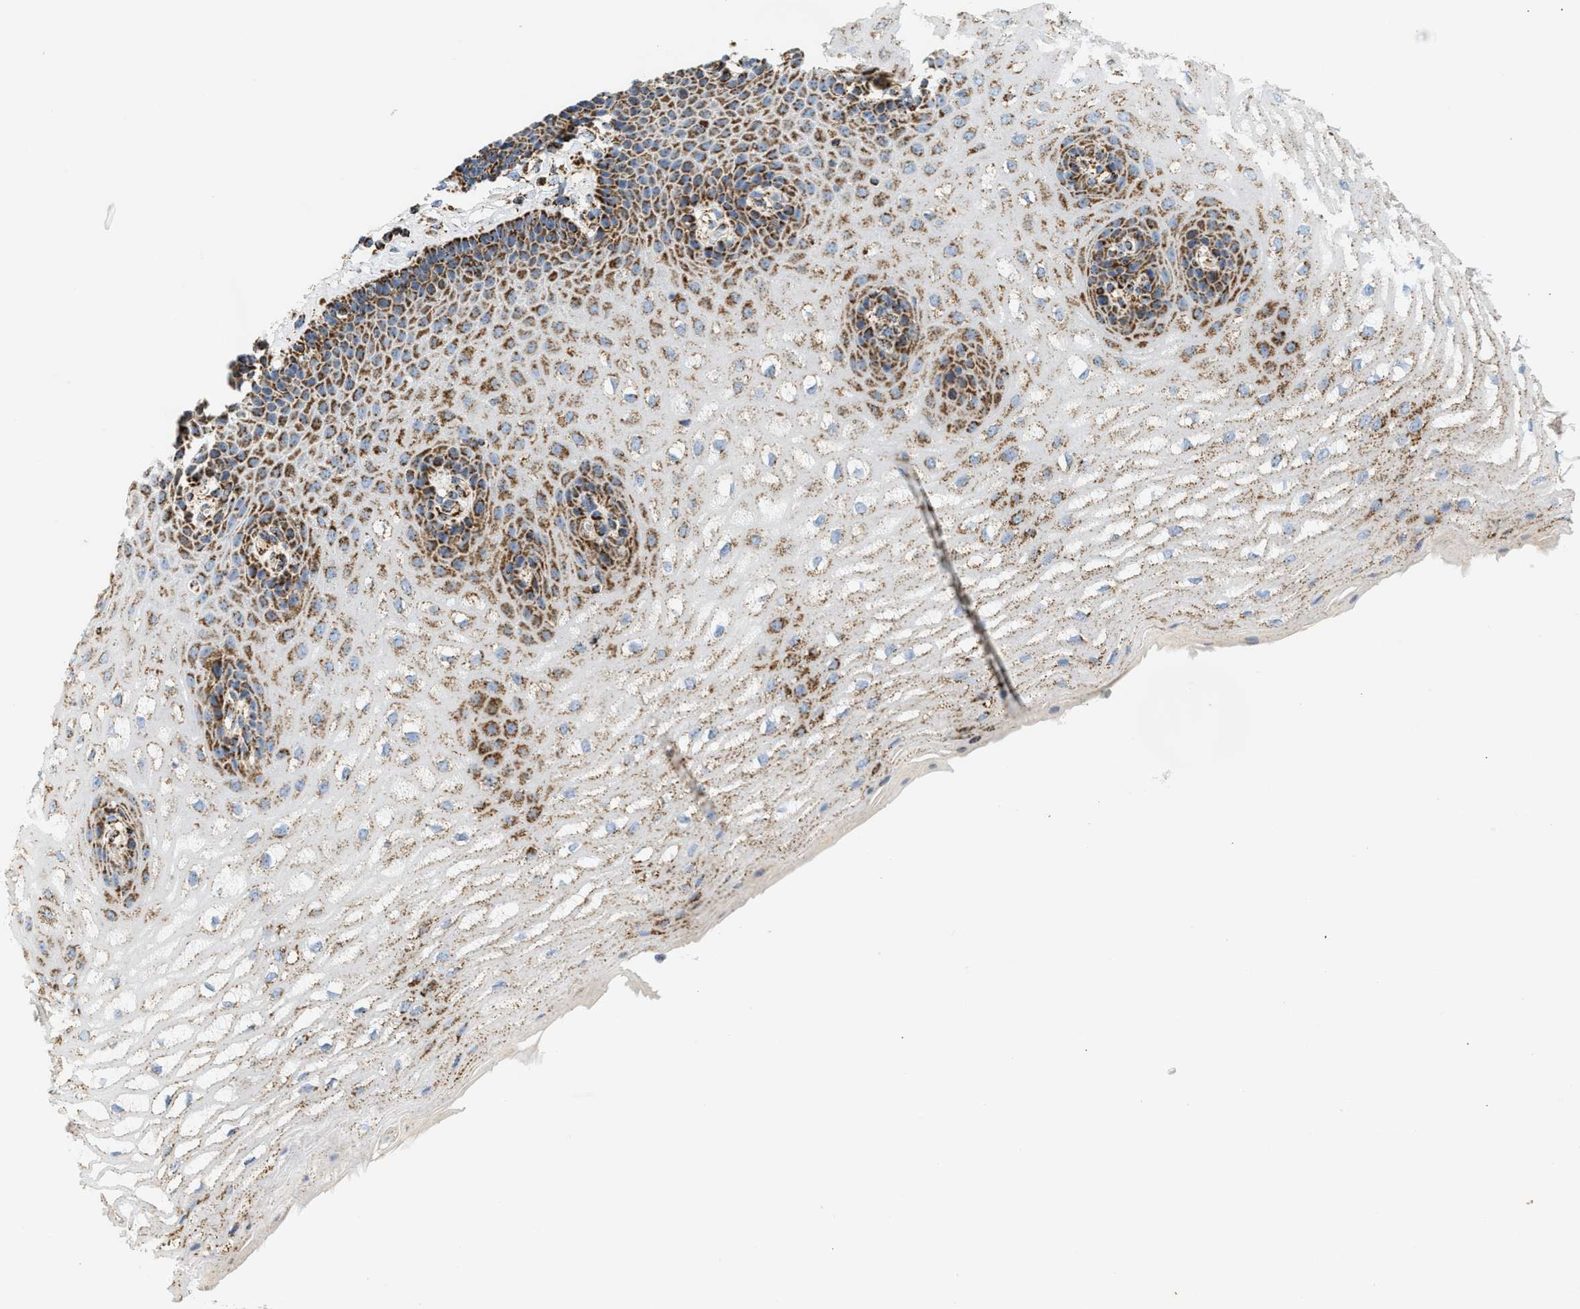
{"staining": {"intensity": "strong", "quantity": ">75%", "location": "cytoplasmic/membranous"}, "tissue": "esophagus", "cell_type": "Squamous epithelial cells", "image_type": "normal", "snomed": [{"axis": "morphology", "description": "Normal tissue, NOS"}, {"axis": "topography", "description": "Esophagus"}], "caption": "Benign esophagus demonstrates strong cytoplasmic/membranous positivity in approximately >75% of squamous epithelial cells, visualized by immunohistochemistry.", "gene": "OGDH", "patient": {"sex": "male", "age": 54}}